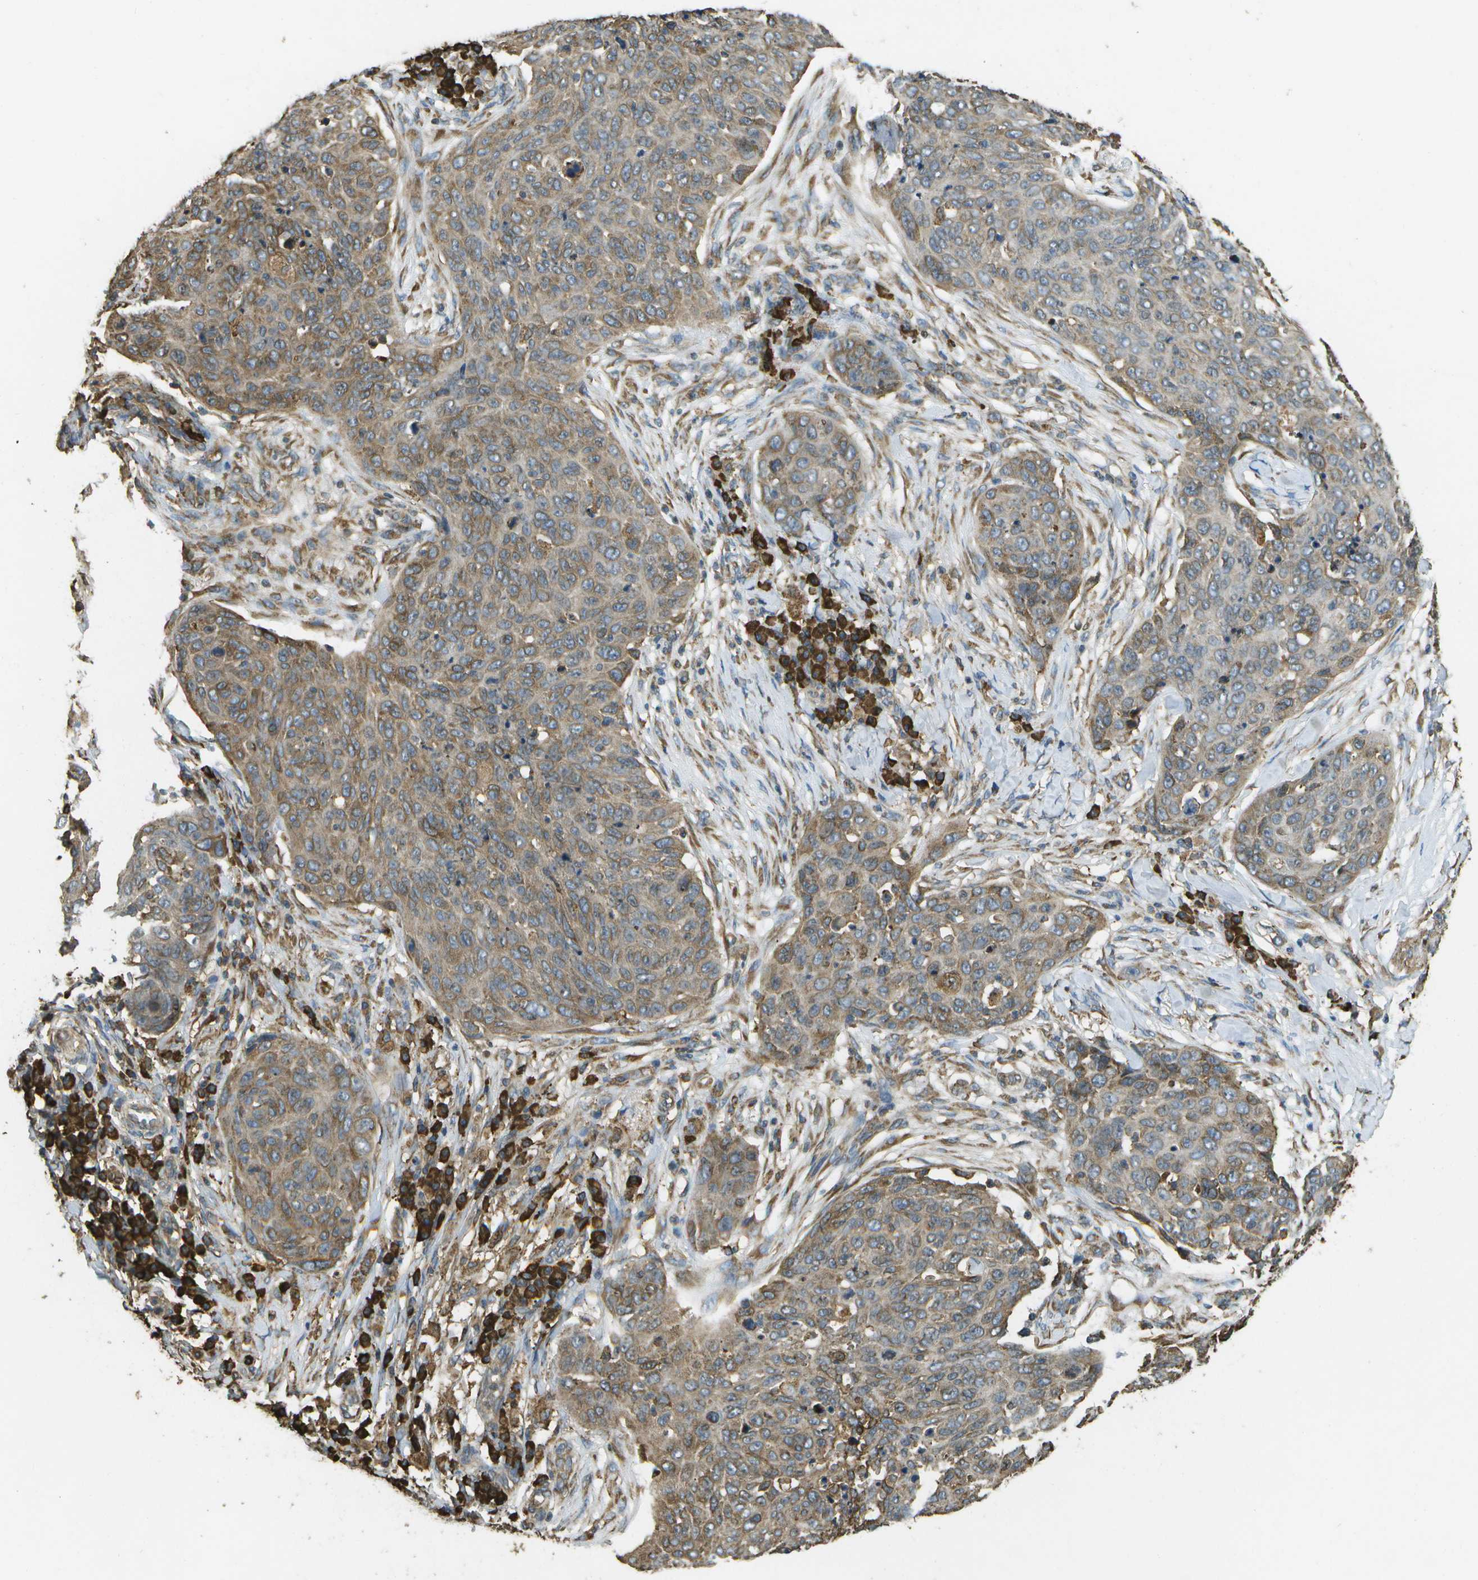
{"staining": {"intensity": "moderate", "quantity": ">75%", "location": "cytoplasmic/membranous"}, "tissue": "skin cancer", "cell_type": "Tumor cells", "image_type": "cancer", "snomed": [{"axis": "morphology", "description": "Squamous cell carcinoma in situ, NOS"}, {"axis": "morphology", "description": "Squamous cell carcinoma, NOS"}, {"axis": "topography", "description": "Skin"}], "caption": "Protein expression analysis of human skin squamous cell carcinoma reveals moderate cytoplasmic/membranous staining in about >75% of tumor cells.", "gene": "PDIA4", "patient": {"sex": "male", "age": 93}}